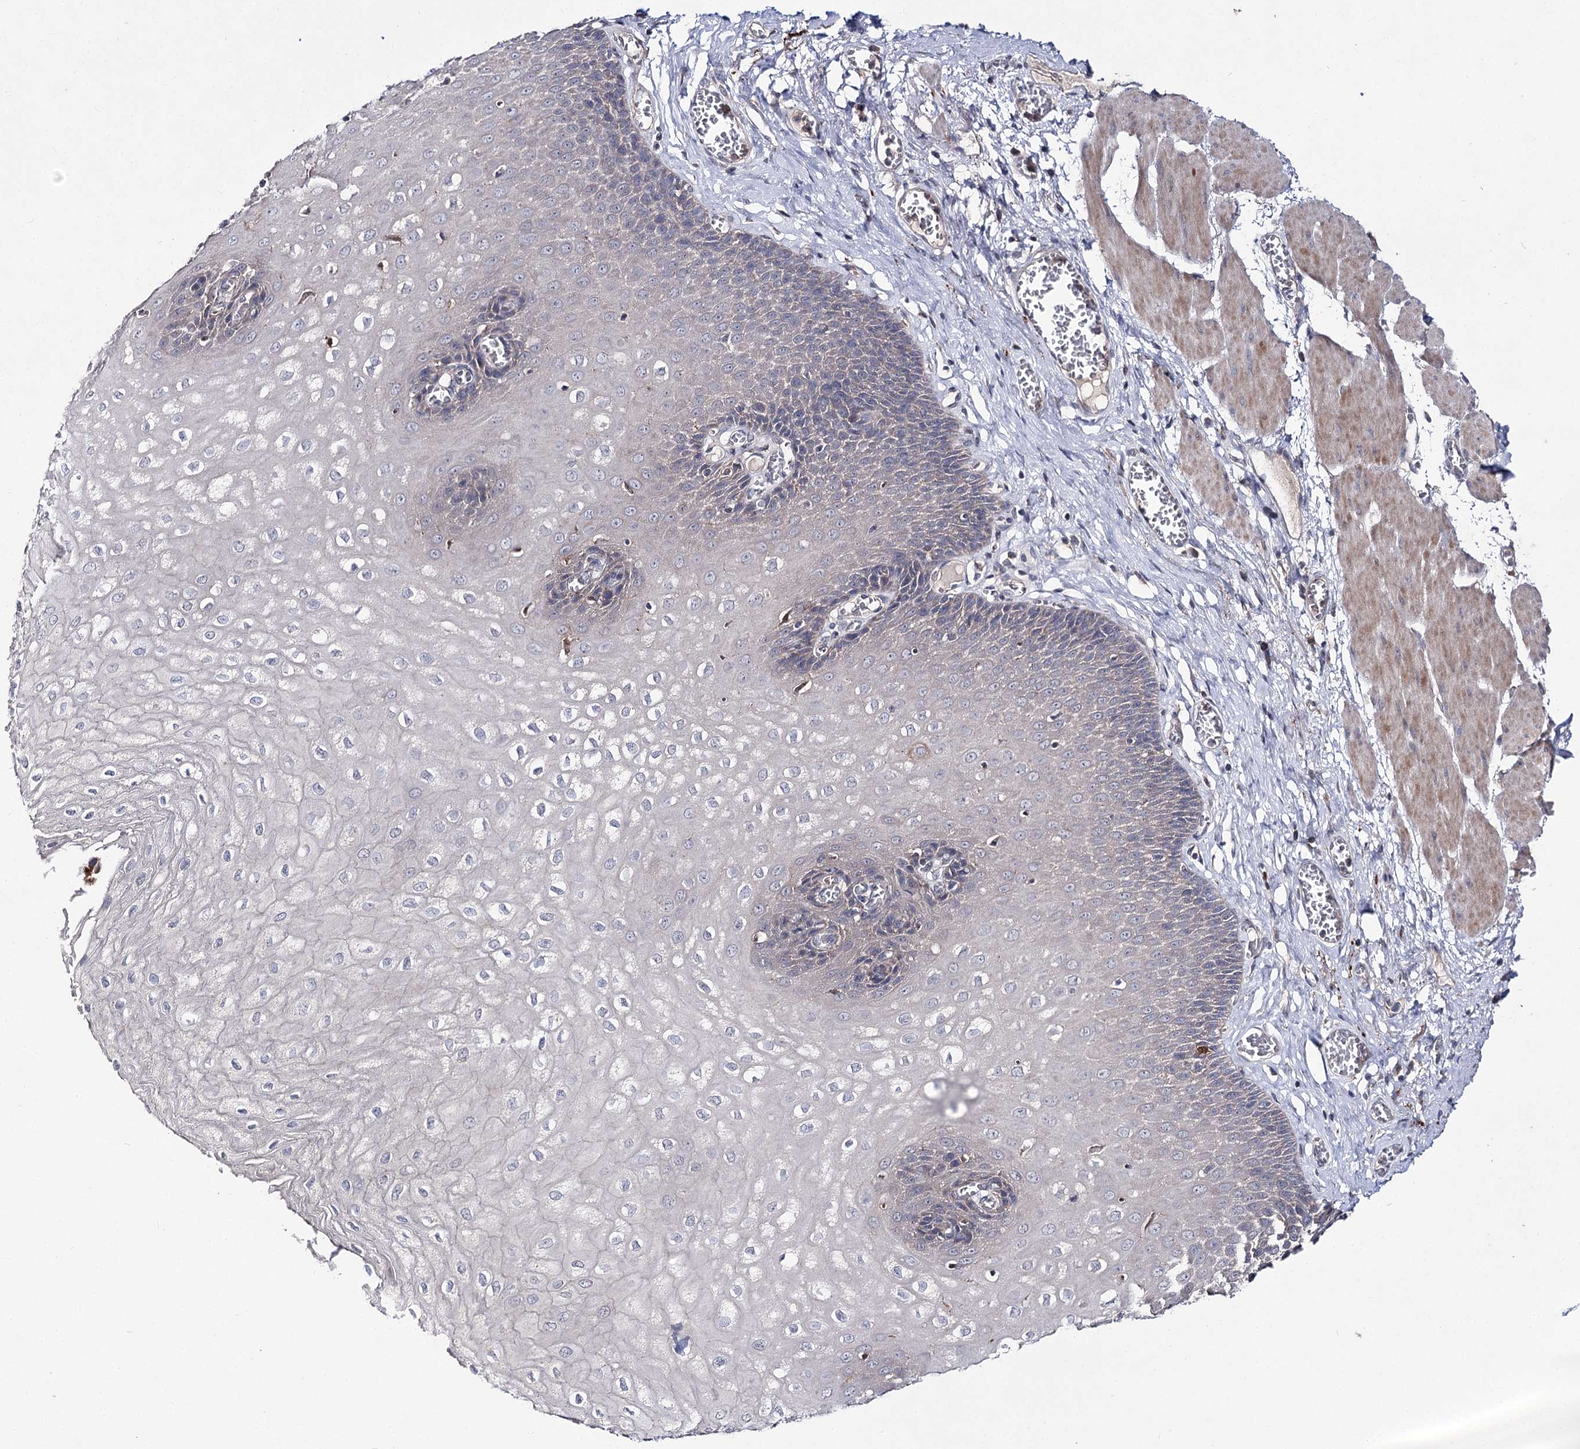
{"staining": {"intensity": "negative", "quantity": "none", "location": "none"}, "tissue": "esophagus", "cell_type": "Squamous epithelial cells", "image_type": "normal", "snomed": [{"axis": "morphology", "description": "Normal tissue, NOS"}, {"axis": "topography", "description": "Esophagus"}], "caption": "Immunohistochemistry image of unremarkable human esophagus stained for a protein (brown), which exhibits no positivity in squamous epithelial cells. (DAB immunohistochemistry visualized using brightfield microscopy, high magnification).", "gene": "AURKC", "patient": {"sex": "male", "age": 60}}